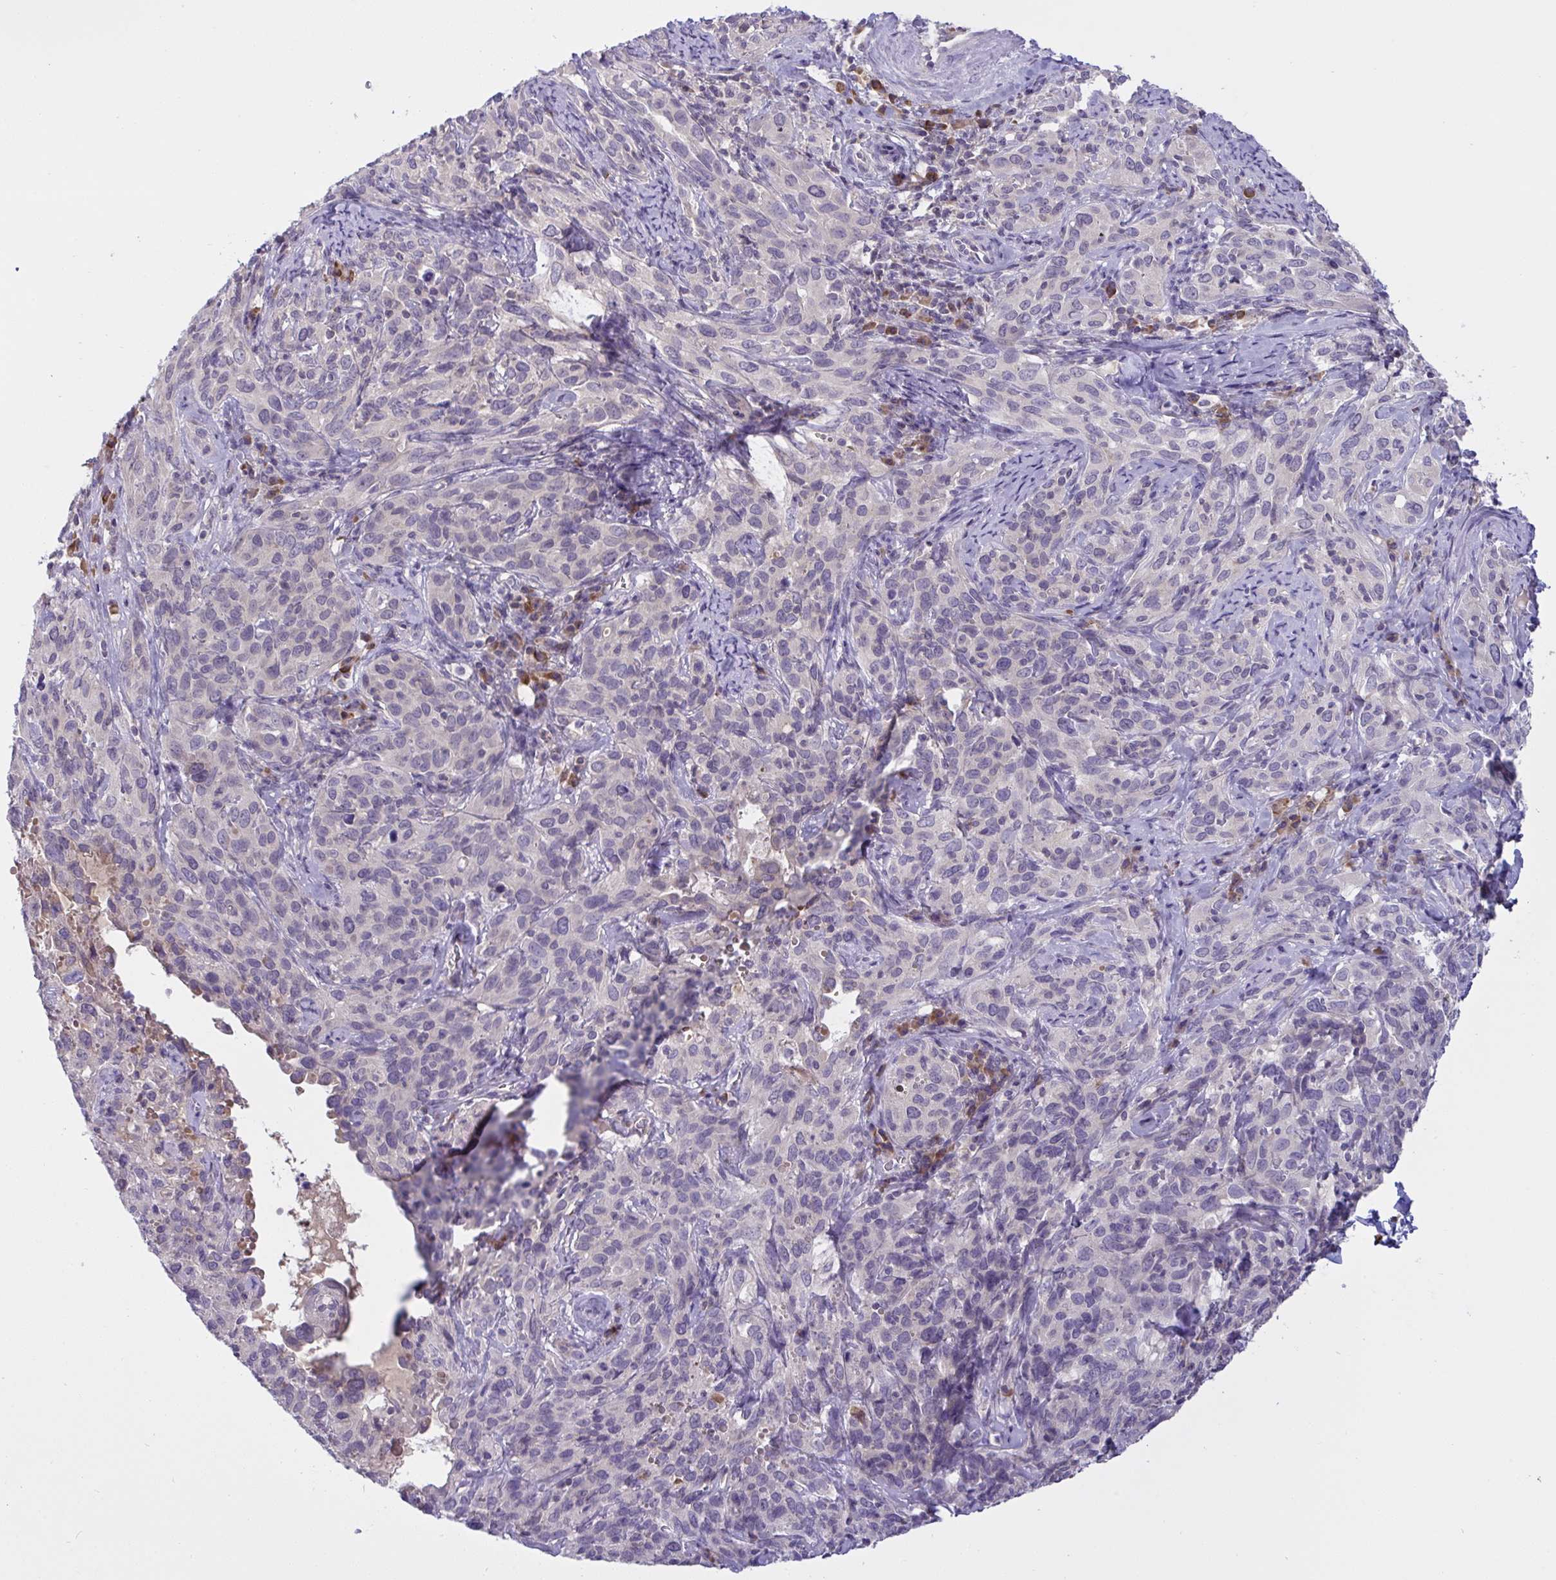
{"staining": {"intensity": "negative", "quantity": "none", "location": "none"}, "tissue": "cervical cancer", "cell_type": "Tumor cells", "image_type": "cancer", "snomed": [{"axis": "morphology", "description": "Squamous cell carcinoma, NOS"}, {"axis": "topography", "description": "Cervix"}], "caption": "DAB immunohistochemical staining of human cervical squamous cell carcinoma displays no significant expression in tumor cells.", "gene": "TMEM41A", "patient": {"sex": "female", "age": 51}}